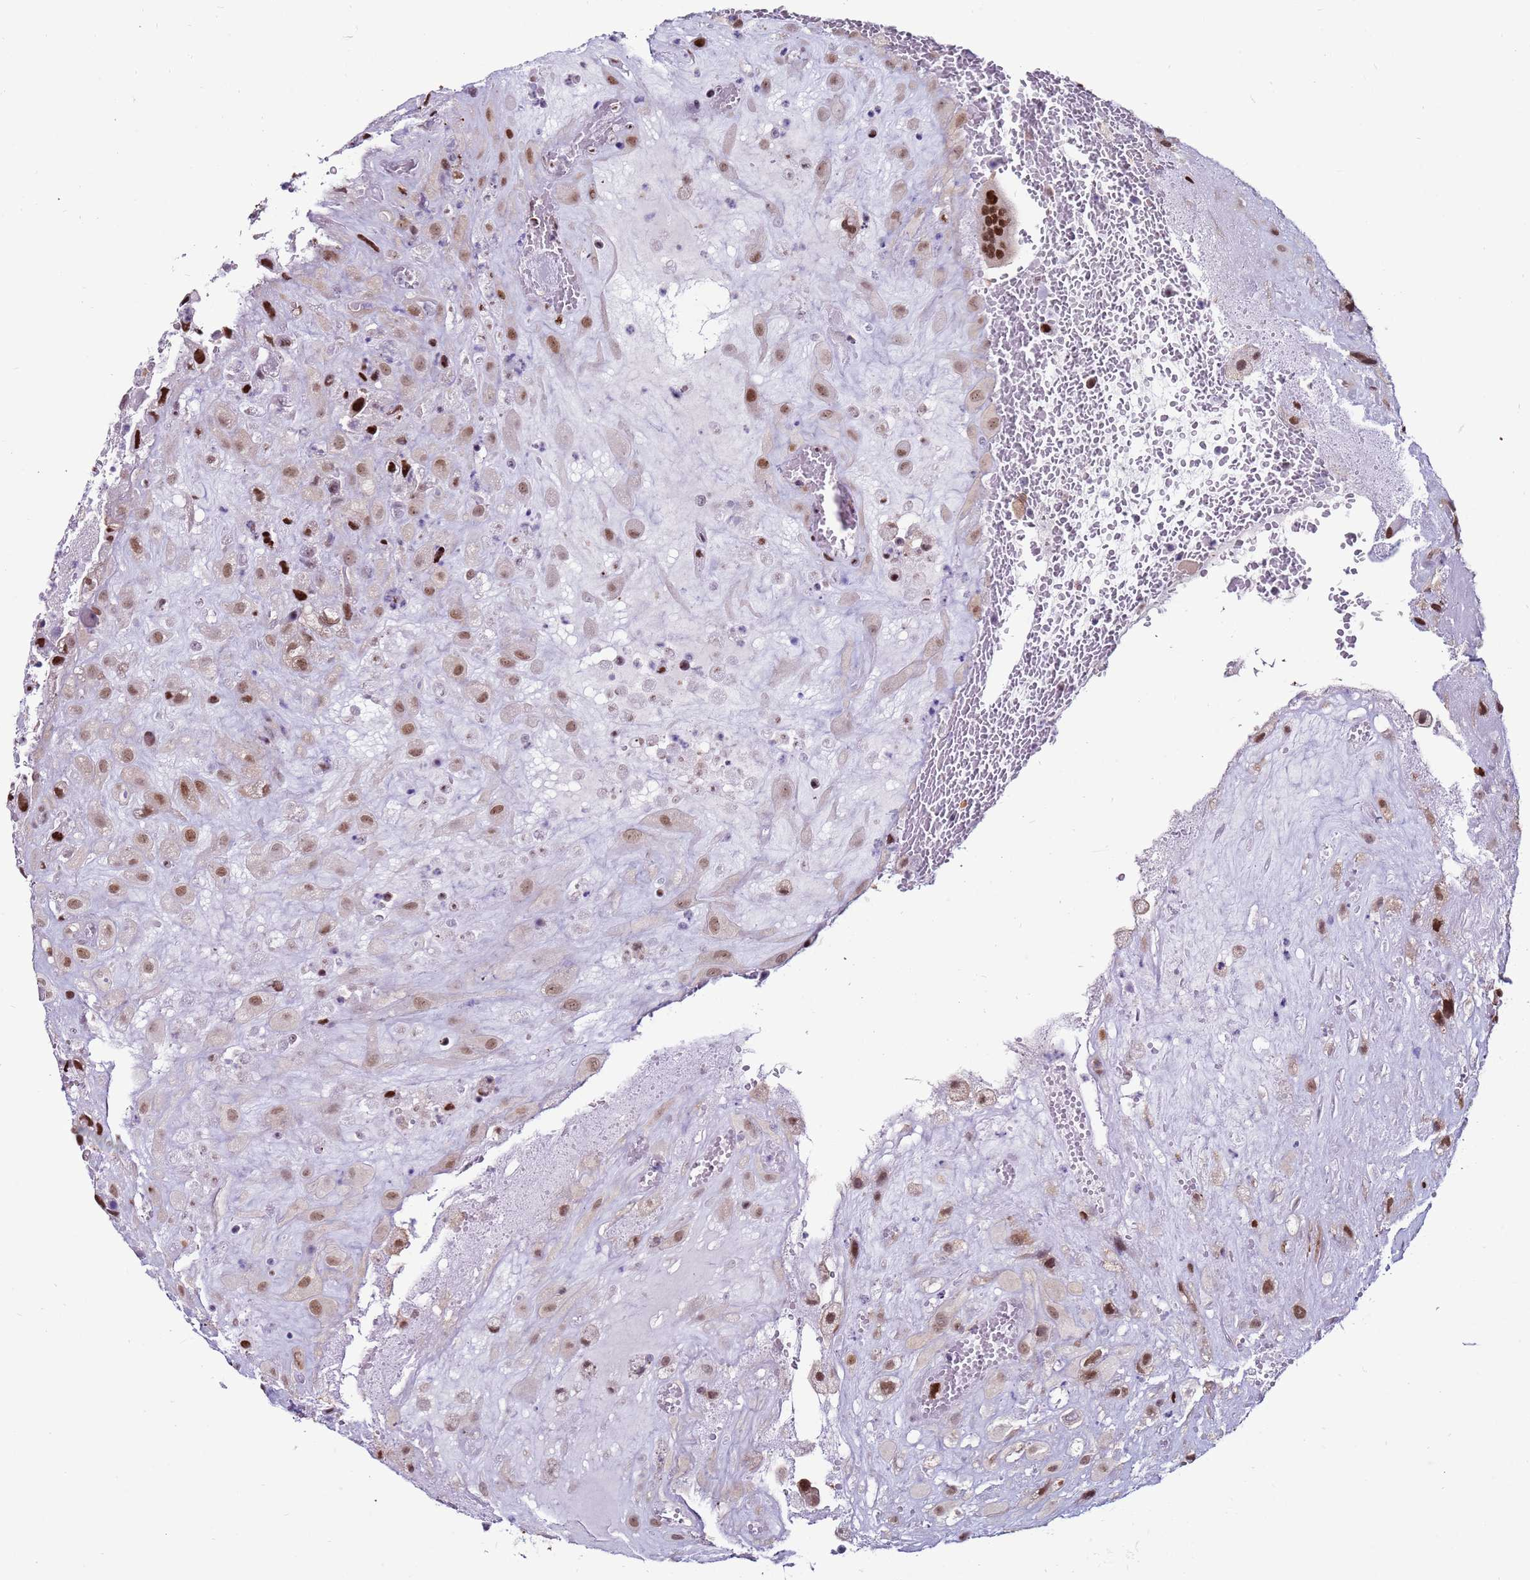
{"staining": {"intensity": "moderate", "quantity": ">75%", "location": "nuclear"}, "tissue": "placenta", "cell_type": "Decidual cells", "image_type": "normal", "snomed": [{"axis": "morphology", "description": "Normal tissue, NOS"}, {"axis": "topography", "description": "Placenta"}], "caption": "Normal placenta displays moderate nuclear expression in approximately >75% of decidual cells.", "gene": "KPNA4", "patient": {"sex": "female", "age": 35}}